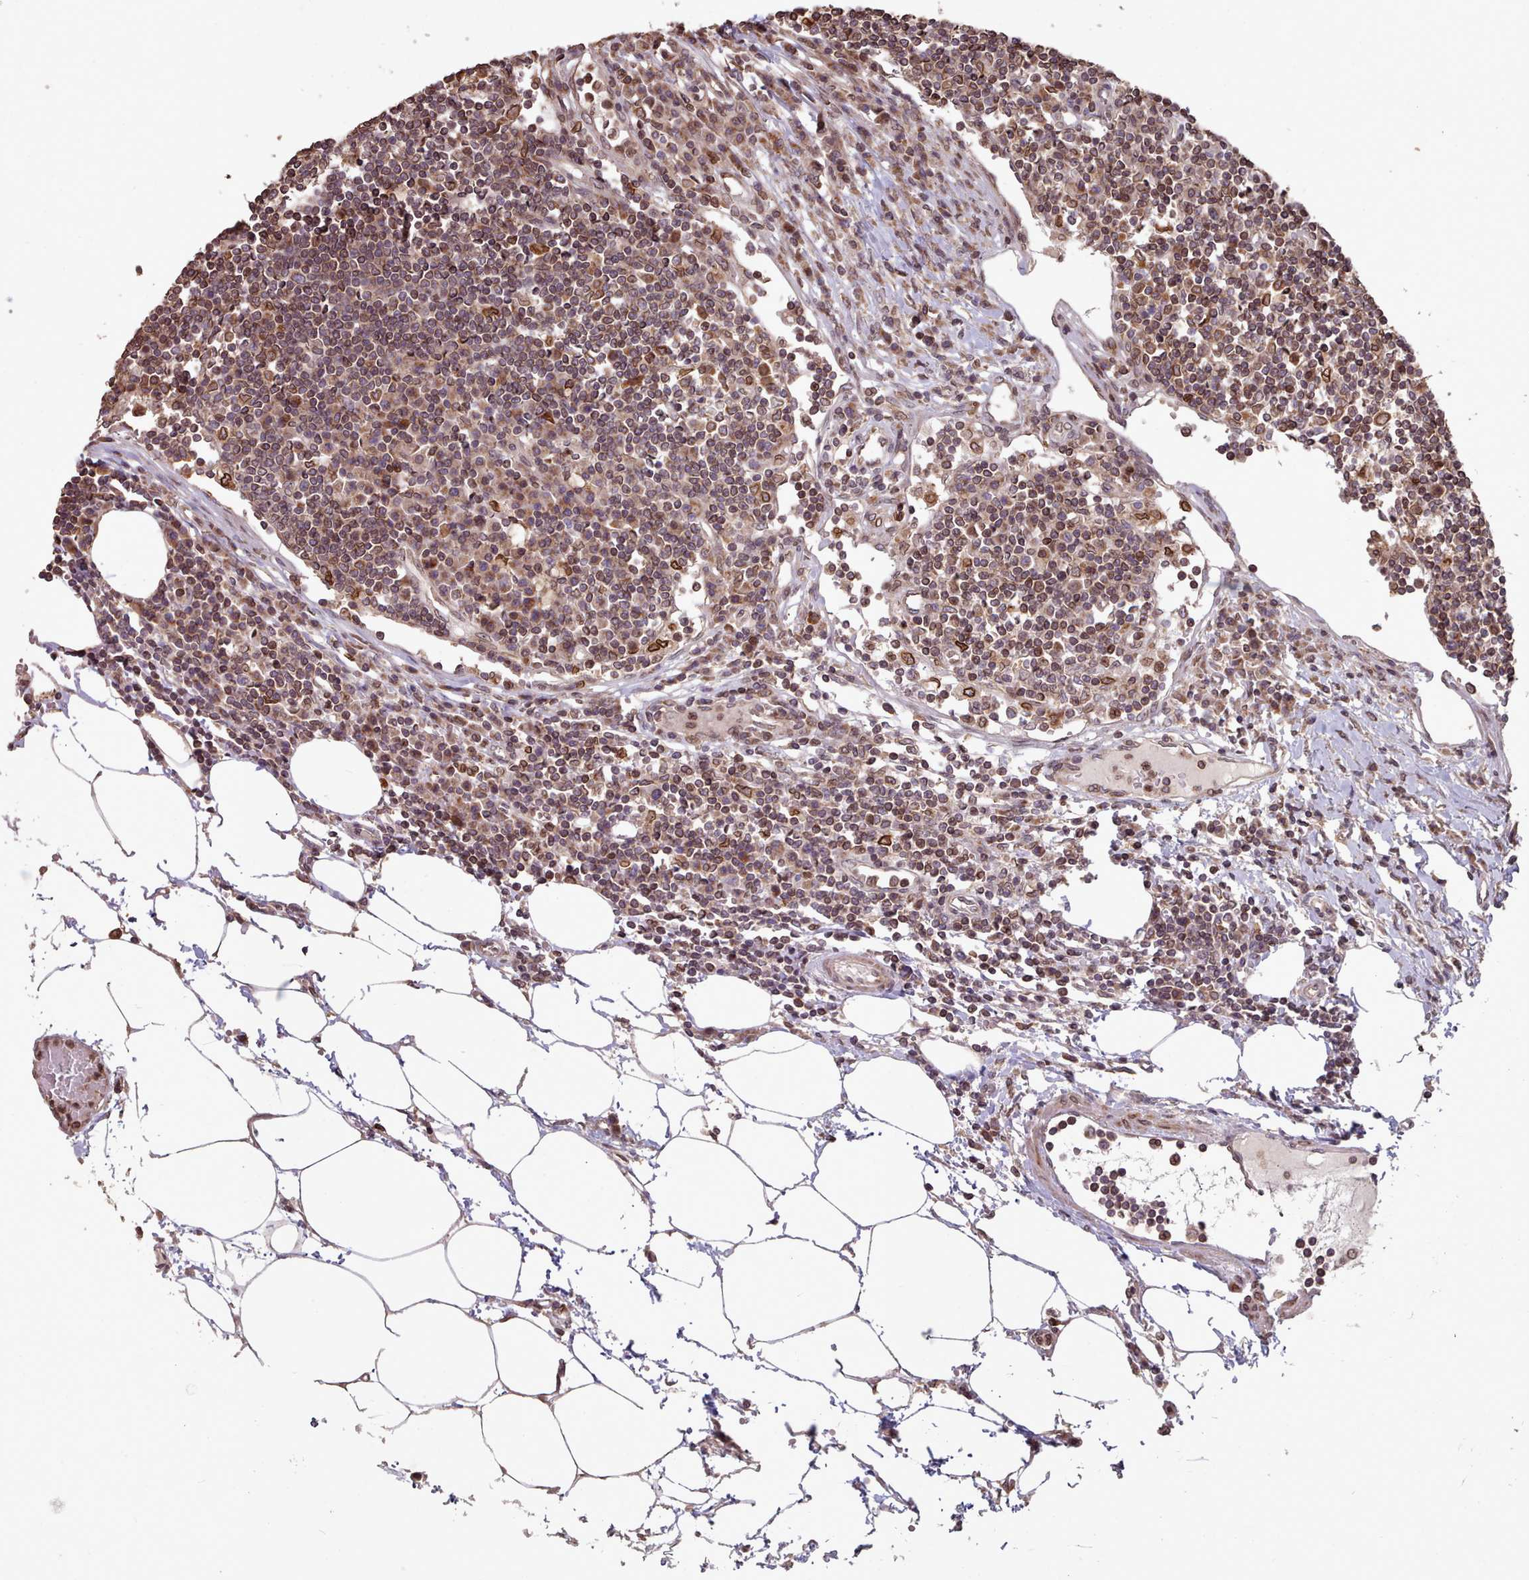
{"staining": {"intensity": "strong", "quantity": "<25%", "location": "cytoplasmic/membranous,nuclear"}, "tissue": "lymph node", "cell_type": "Germinal center cells", "image_type": "normal", "snomed": [{"axis": "morphology", "description": "Adenocarcinoma, NOS"}, {"axis": "topography", "description": "Lymph node"}], "caption": "Brown immunohistochemical staining in benign lymph node exhibits strong cytoplasmic/membranous,nuclear staining in about <25% of germinal center cells. The staining was performed using DAB (3,3'-diaminobenzidine), with brown indicating positive protein expression. Nuclei are stained blue with hematoxylin.", "gene": "TOR1AIP1", "patient": {"sex": "female", "age": 62}}